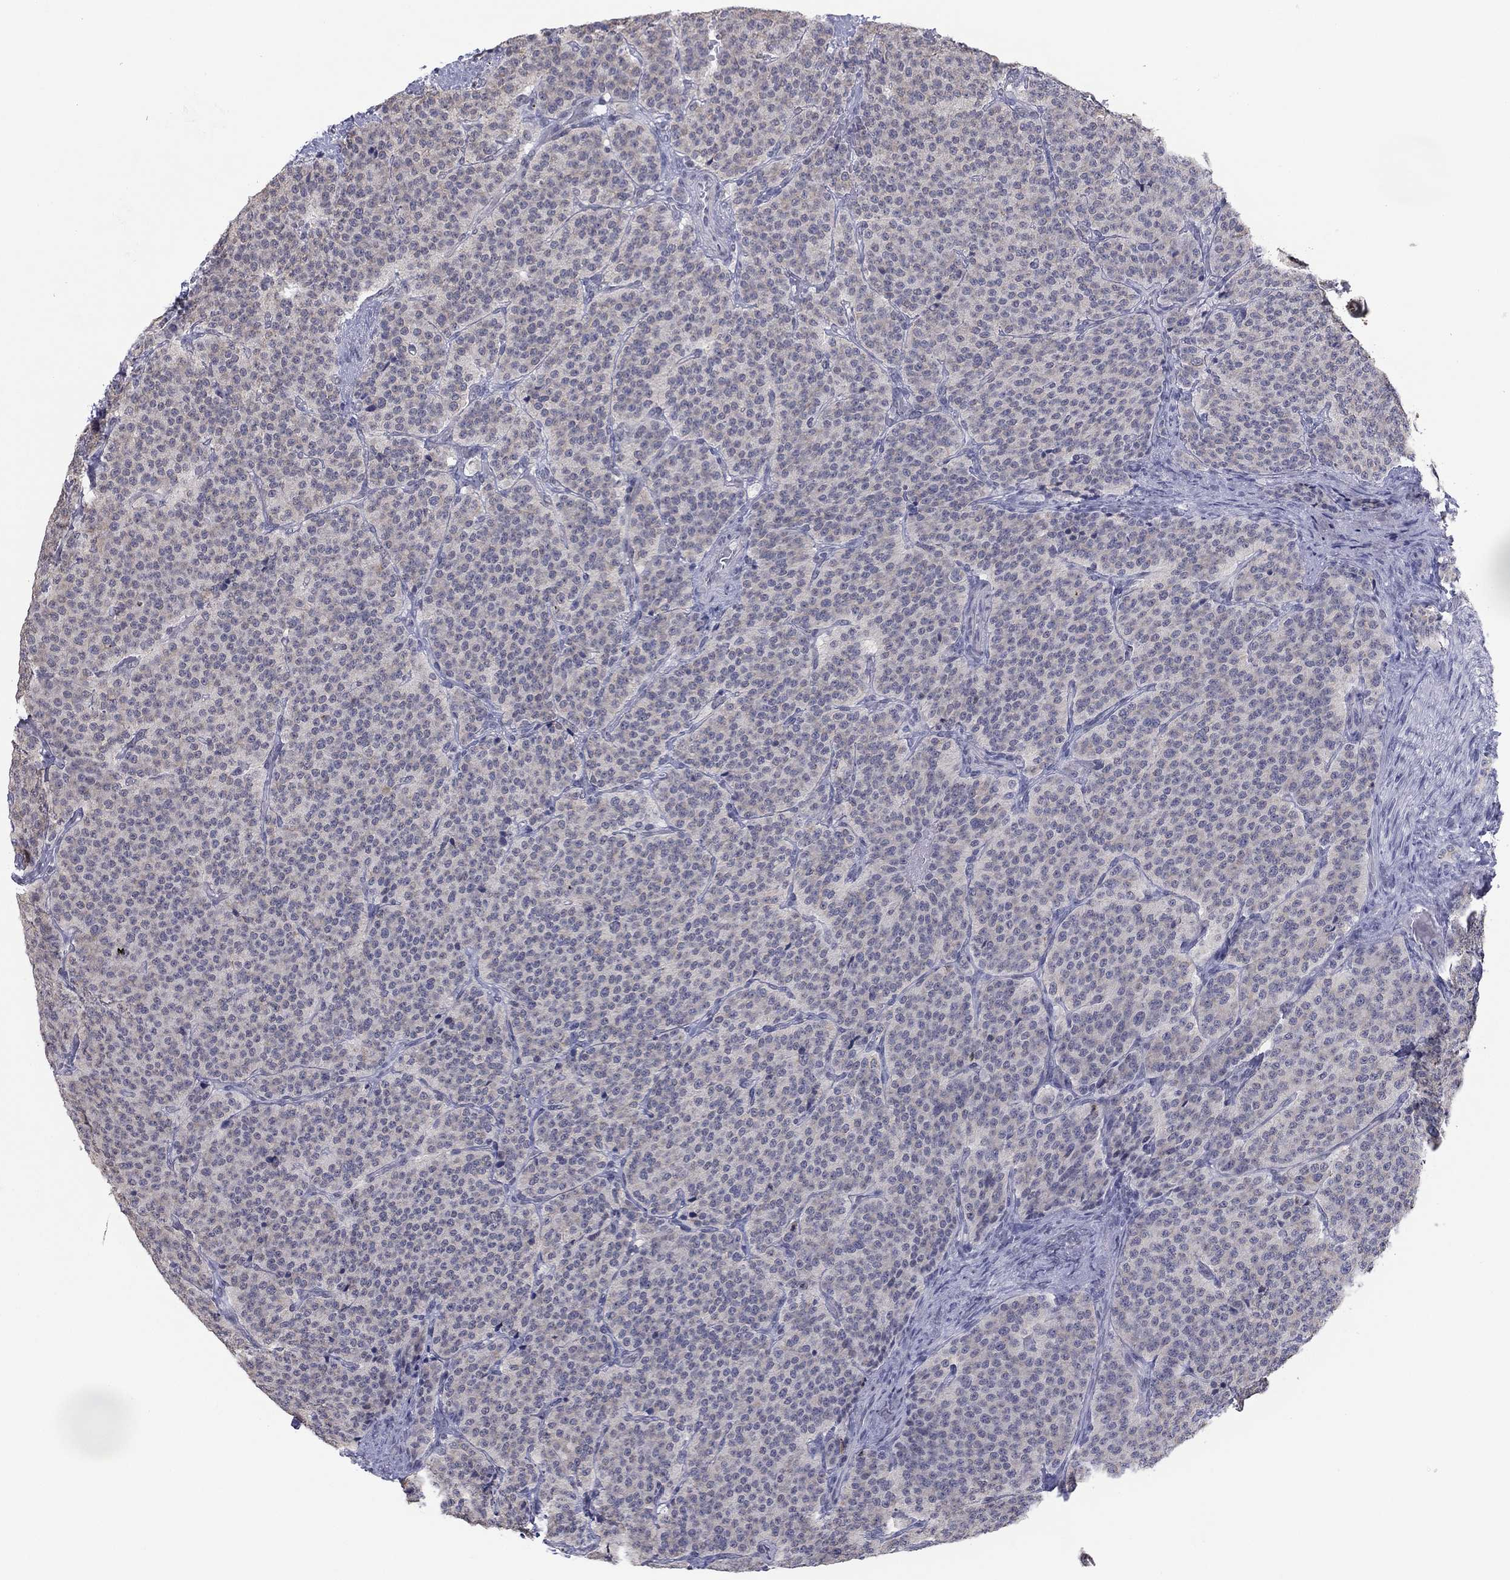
{"staining": {"intensity": "weak", "quantity": "25%-75%", "location": "cytoplasmic/membranous"}, "tissue": "carcinoid", "cell_type": "Tumor cells", "image_type": "cancer", "snomed": [{"axis": "morphology", "description": "Carcinoid, malignant, NOS"}, {"axis": "topography", "description": "Small intestine"}], "caption": "A high-resolution photomicrograph shows immunohistochemistry staining of carcinoid, which exhibits weak cytoplasmic/membranous staining in approximately 25%-75% of tumor cells.", "gene": "SLC22A2", "patient": {"sex": "female", "age": 58}}